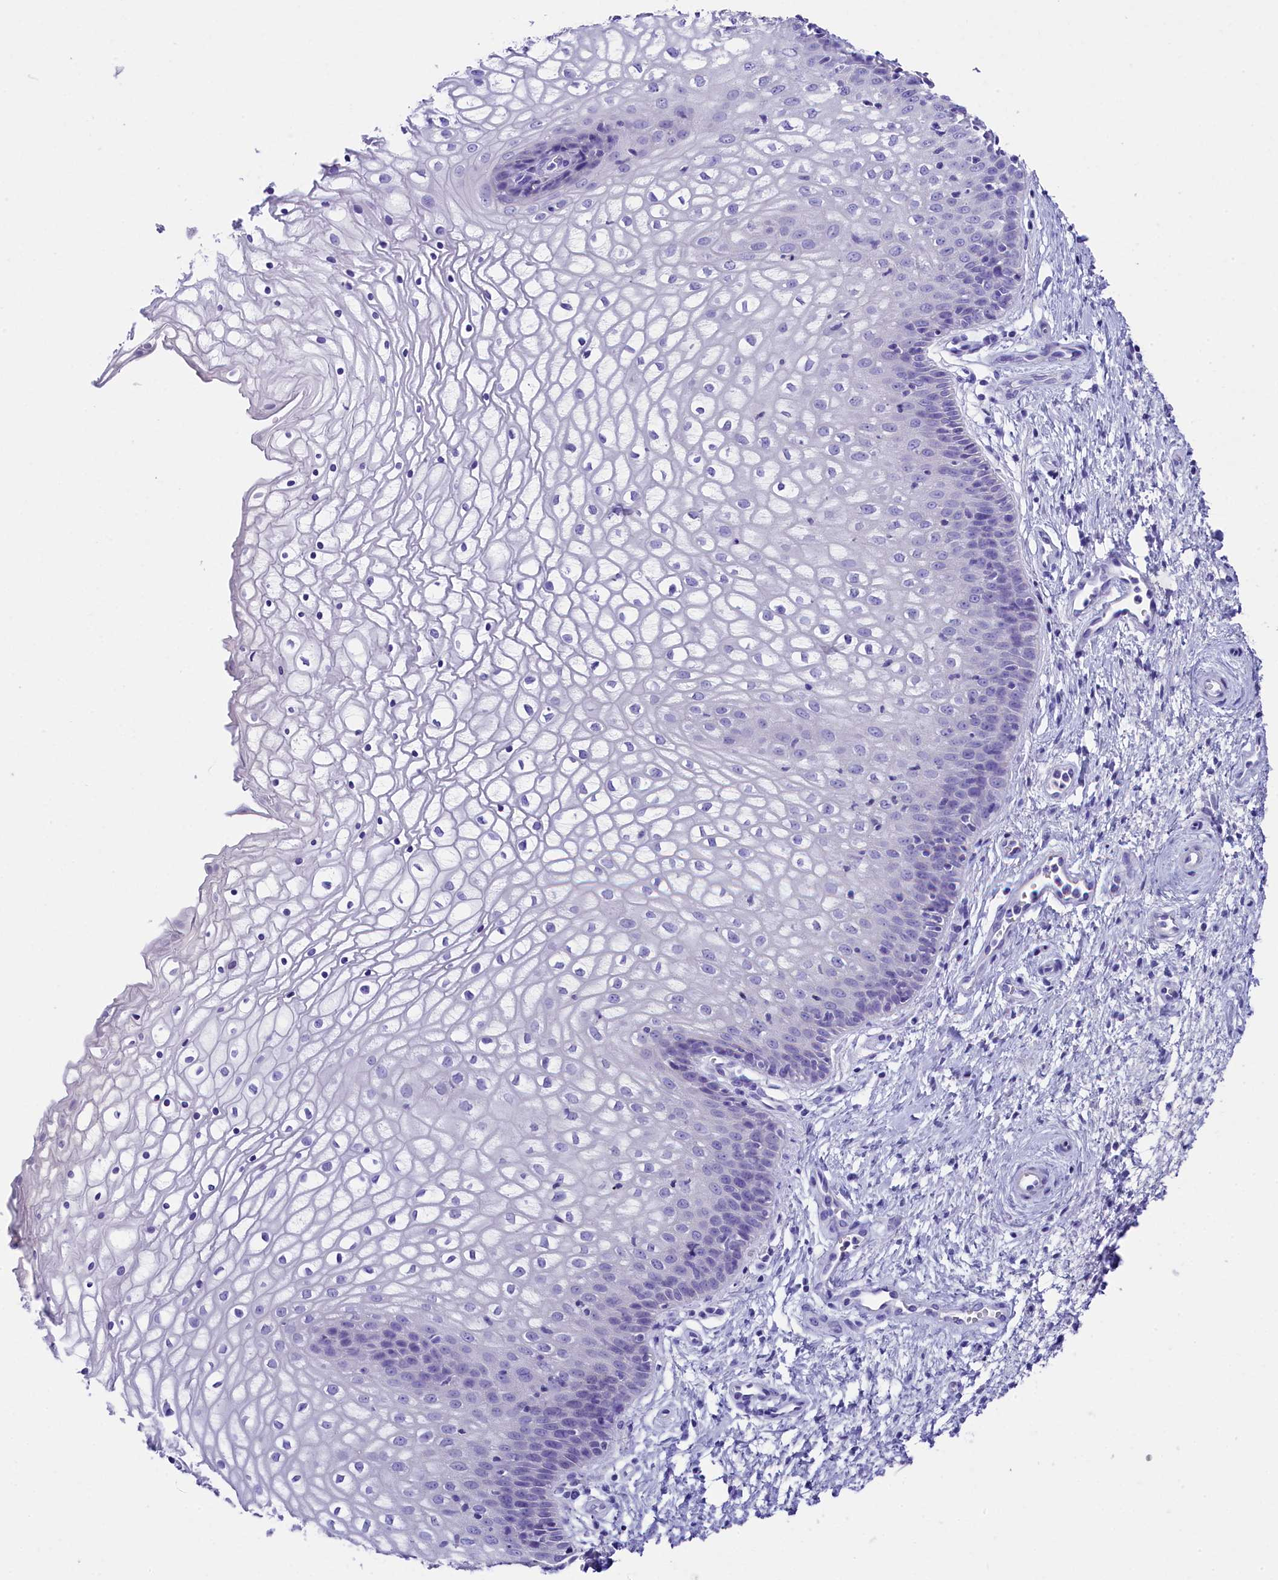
{"staining": {"intensity": "negative", "quantity": "none", "location": "none"}, "tissue": "vagina", "cell_type": "Squamous epithelial cells", "image_type": "normal", "snomed": [{"axis": "morphology", "description": "Normal tissue, NOS"}, {"axis": "topography", "description": "Vagina"}], "caption": "This is an immunohistochemistry micrograph of normal human vagina. There is no staining in squamous epithelial cells.", "gene": "SKIDA1", "patient": {"sex": "female", "age": 34}}